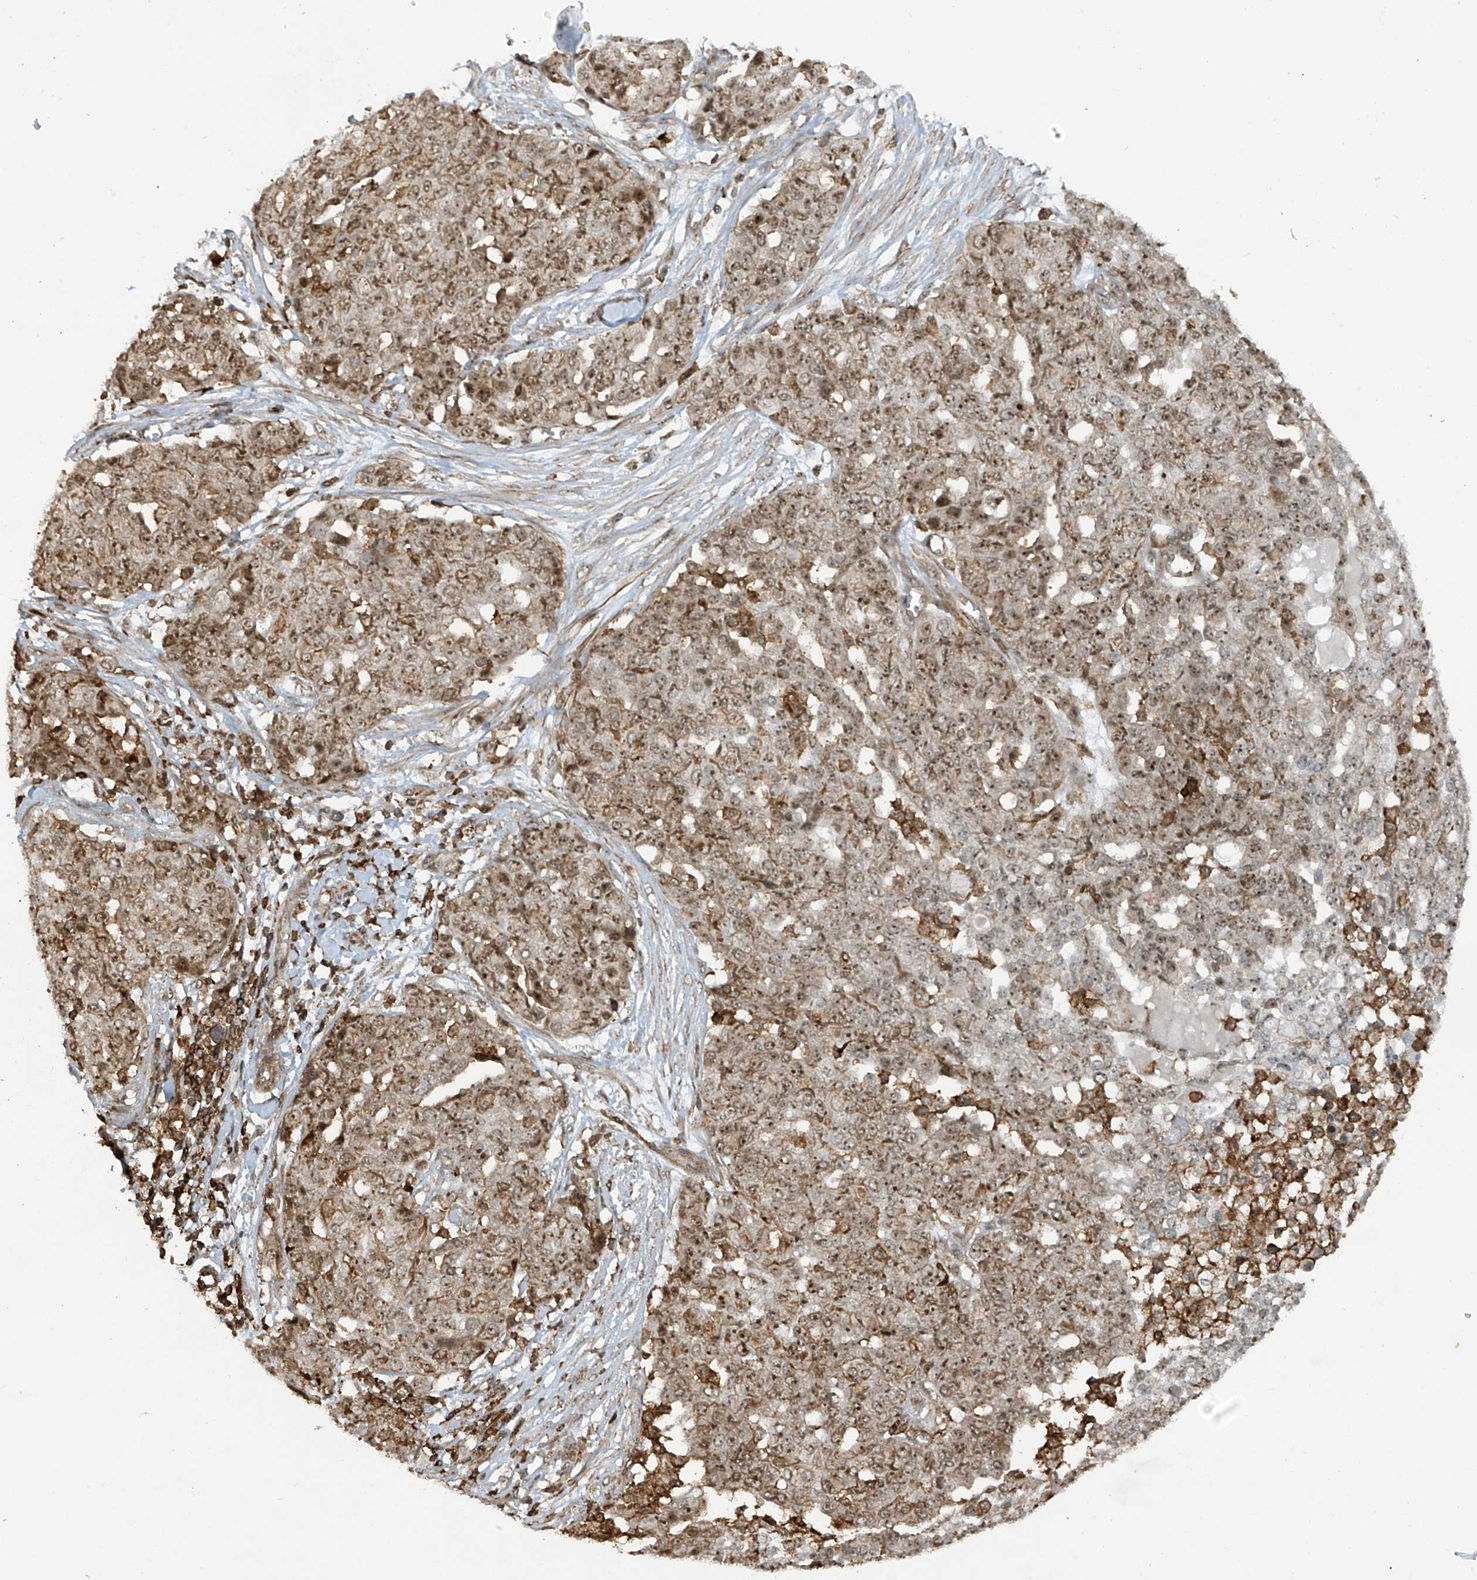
{"staining": {"intensity": "moderate", "quantity": "25%-75%", "location": "nuclear"}, "tissue": "ovarian cancer", "cell_type": "Tumor cells", "image_type": "cancer", "snomed": [{"axis": "morphology", "description": "Cystadenocarcinoma, serous, NOS"}, {"axis": "topography", "description": "Soft tissue"}, {"axis": "topography", "description": "Ovary"}], "caption": "Immunohistochemistry (DAB) staining of serous cystadenocarcinoma (ovarian) reveals moderate nuclear protein expression in approximately 25%-75% of tumor cells. Immunohistochemistry stains the protein of interest in brown and the nuclei are stained blue.", "gene": "REPIN1", "patient": {"sex": "female", "age": 57}}